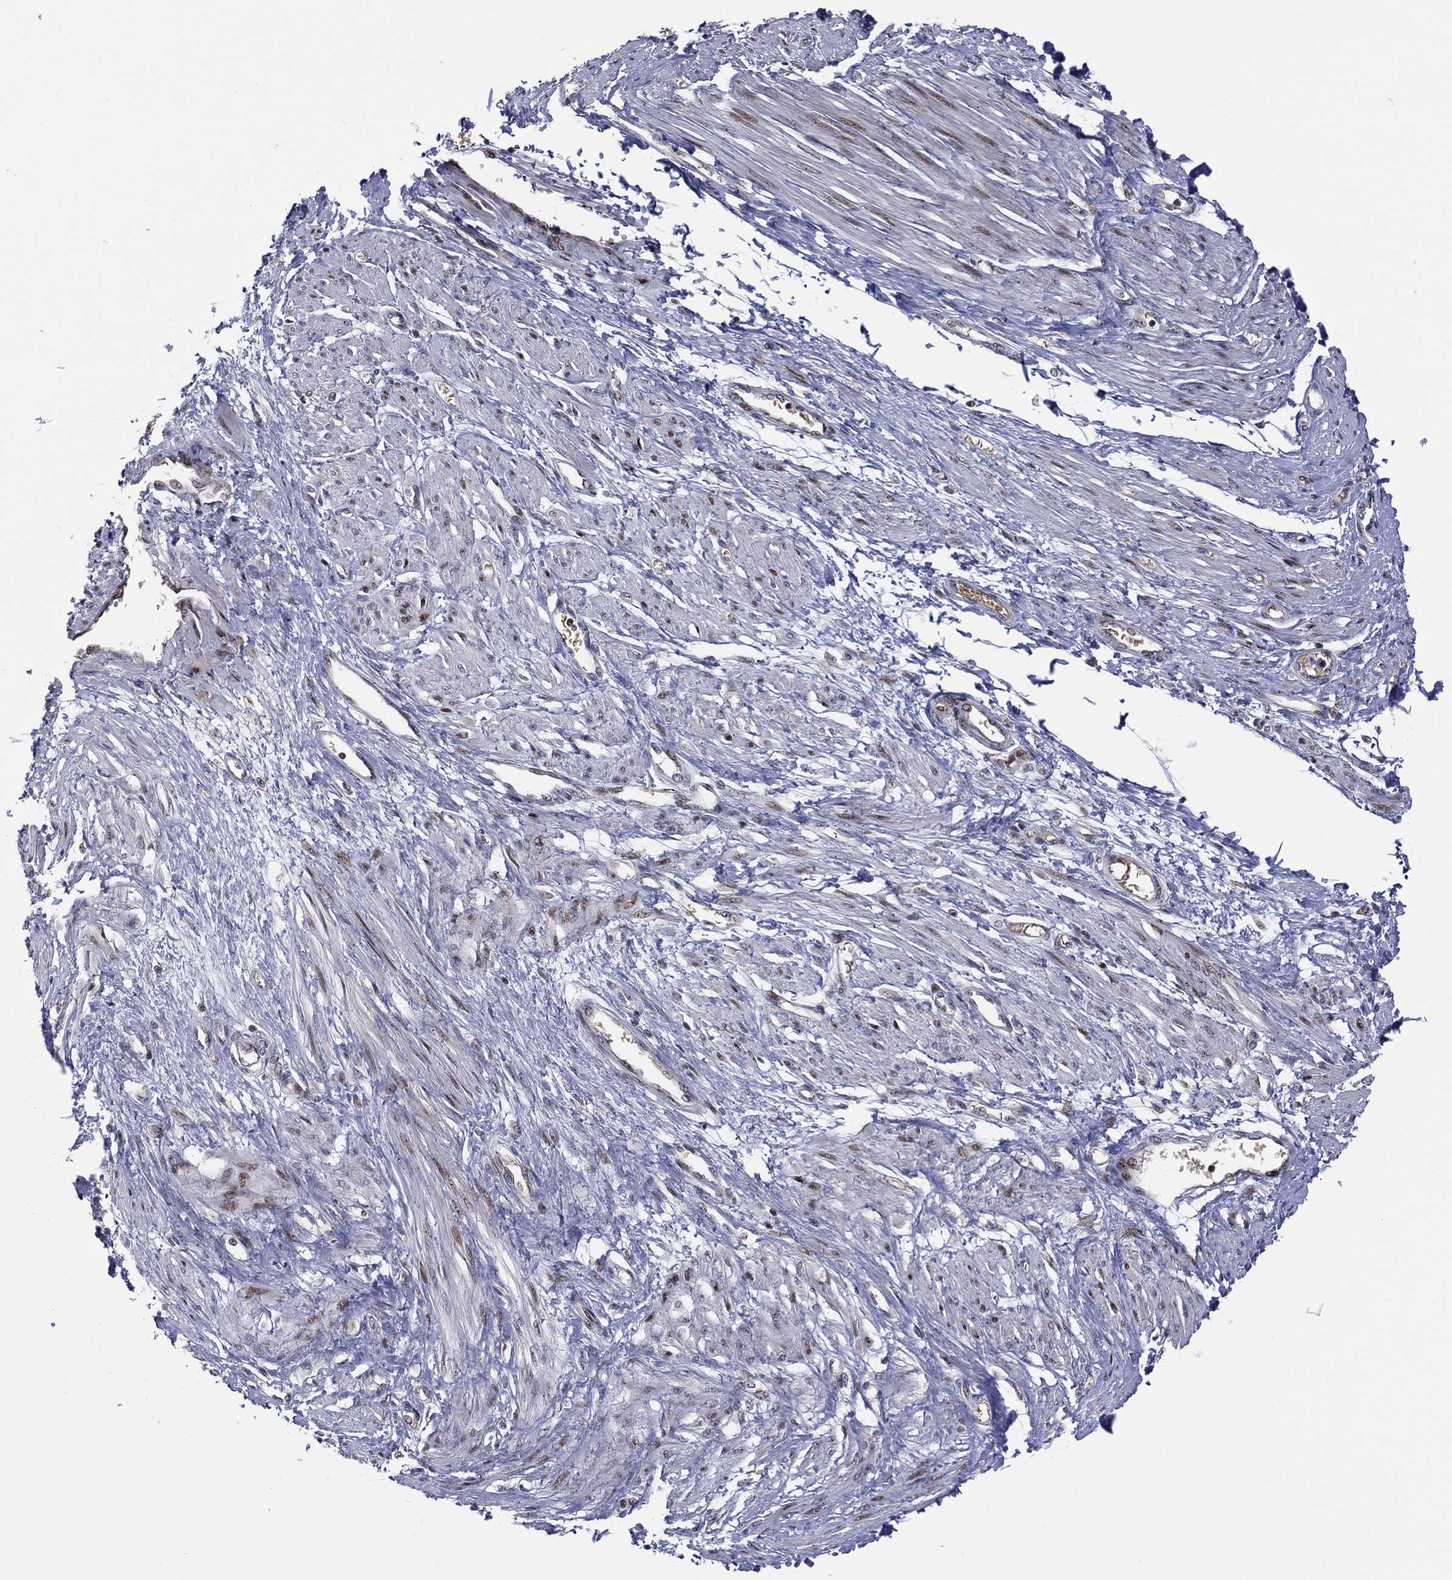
{"staining": {"intensity": "moderate", "quantity": "25%-75%", "location": "nuclear"}, "tissue": "smooth muscle", "cell_type": "Smooth muscle cells", "image_type": "normal", "snomed": [{"axis": "morphology", "description": "Normal tissue, NOS"}, {"axis": "topography", "description": "Smooth muscle"}, {"axis": "topography", "description": "Uterus"}], "caption": "A high-resolution photomicrograph shows IHC staining of normal smooth muscle, which displays moderate nuclear expression in about 25%-75% of smooth muscle cells.", "gene": "VHL", "patient": {"sex": "female", "age": 39}}